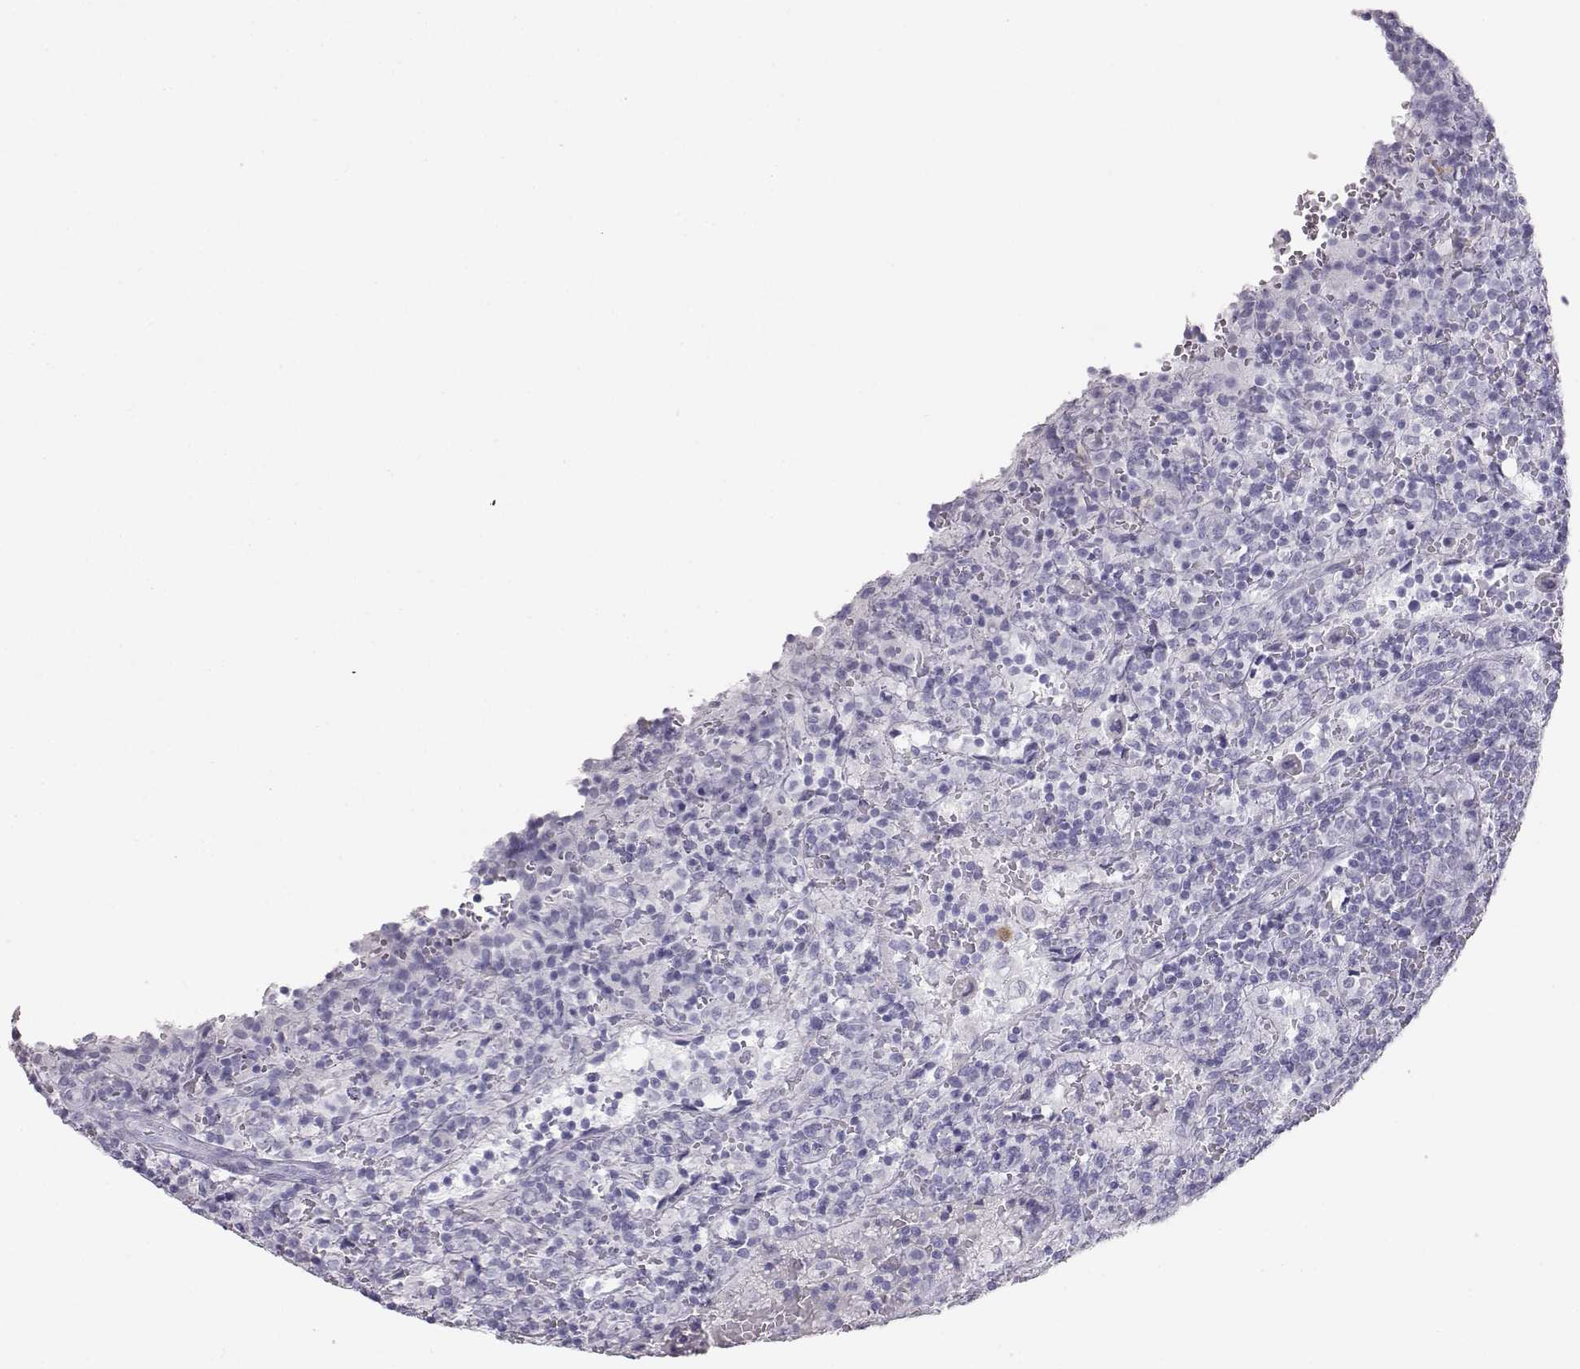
{"staining": {"intensity": "negative", "quantity": "none", "location": "none"}, "tissue": "lymphoma", "cell_type": "Tumor cells", "image_type": "cancer", "snomed": [{"axis": "morphology", "description": "Malignant lymphoma, non-Hodgkin's type, Low grade"}, {"axis": "topography", "description": "Spleen"}], "caption": "Tumor cells are negative for brown protein staining in lymphoma.", "gene": "ITLN2", "patient": {"sex": "male", "age": 62}}